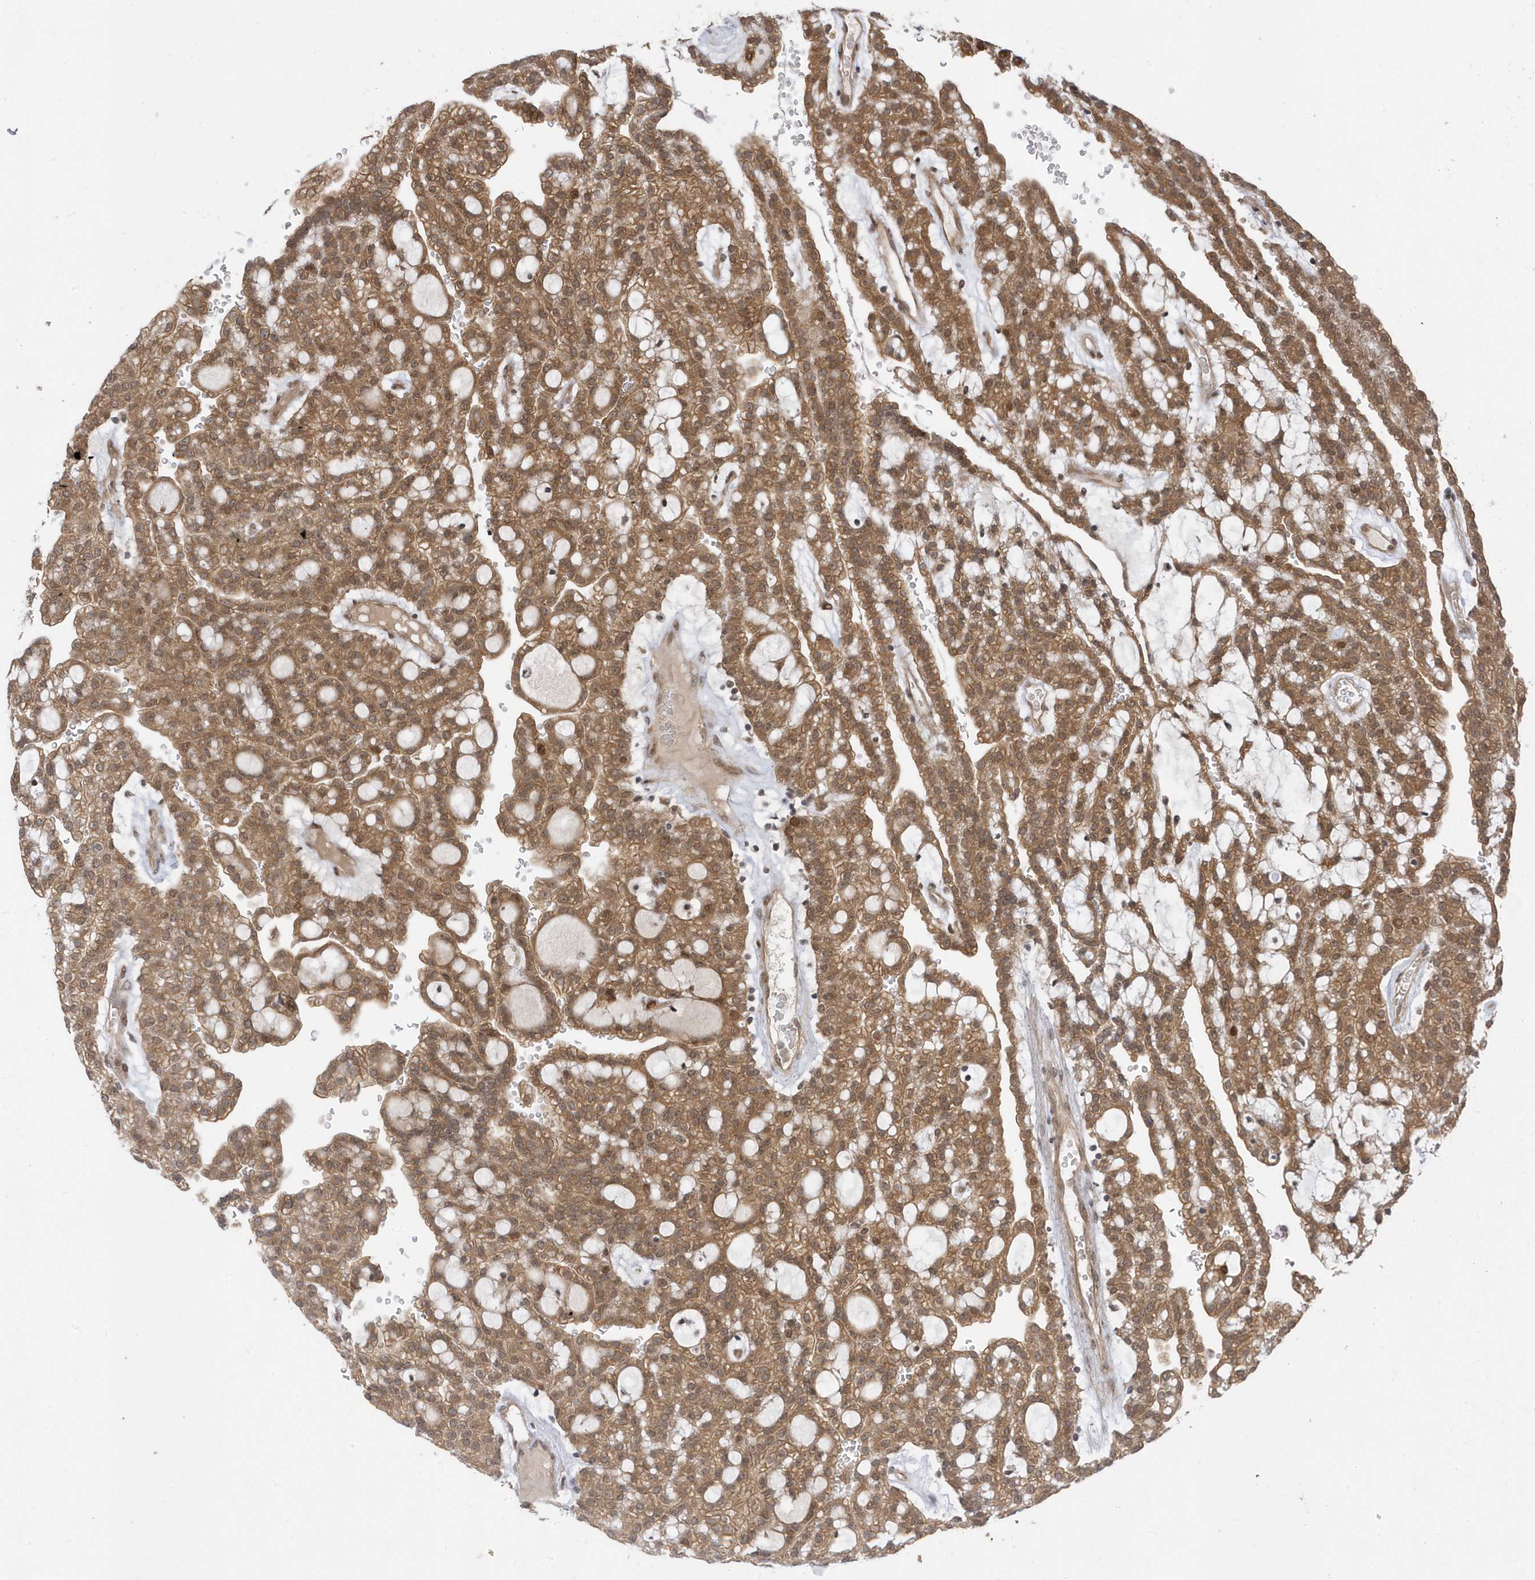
{"staining": {"intensity": "moderate", "quantity": ">75%", "location": "cytoplasmic/membranous,nuclear"}, "tissue": "renal cancer", "cell_type": "Tumor cells", "image_type": "cancer", "snomed": [{"axis": "morphology", "description": "Adenocarcinoma, NOS"}, {"axis": "topography", "description": "Kidney"}], "caption": "Immunohistochemistry (IHC) histopathology image of neoplastic tissue: renal cancer (adenocarcinoma) stained using IHC displays medium levels of moderate protein expression localized specifically in the cytoplasmic/membranous and nuclear of tumor cells, appearing as a cytoplasmic/membranous and nuclear brown color.", "gene": "USP53", "patient": {"sex": "male", "age": 63}}